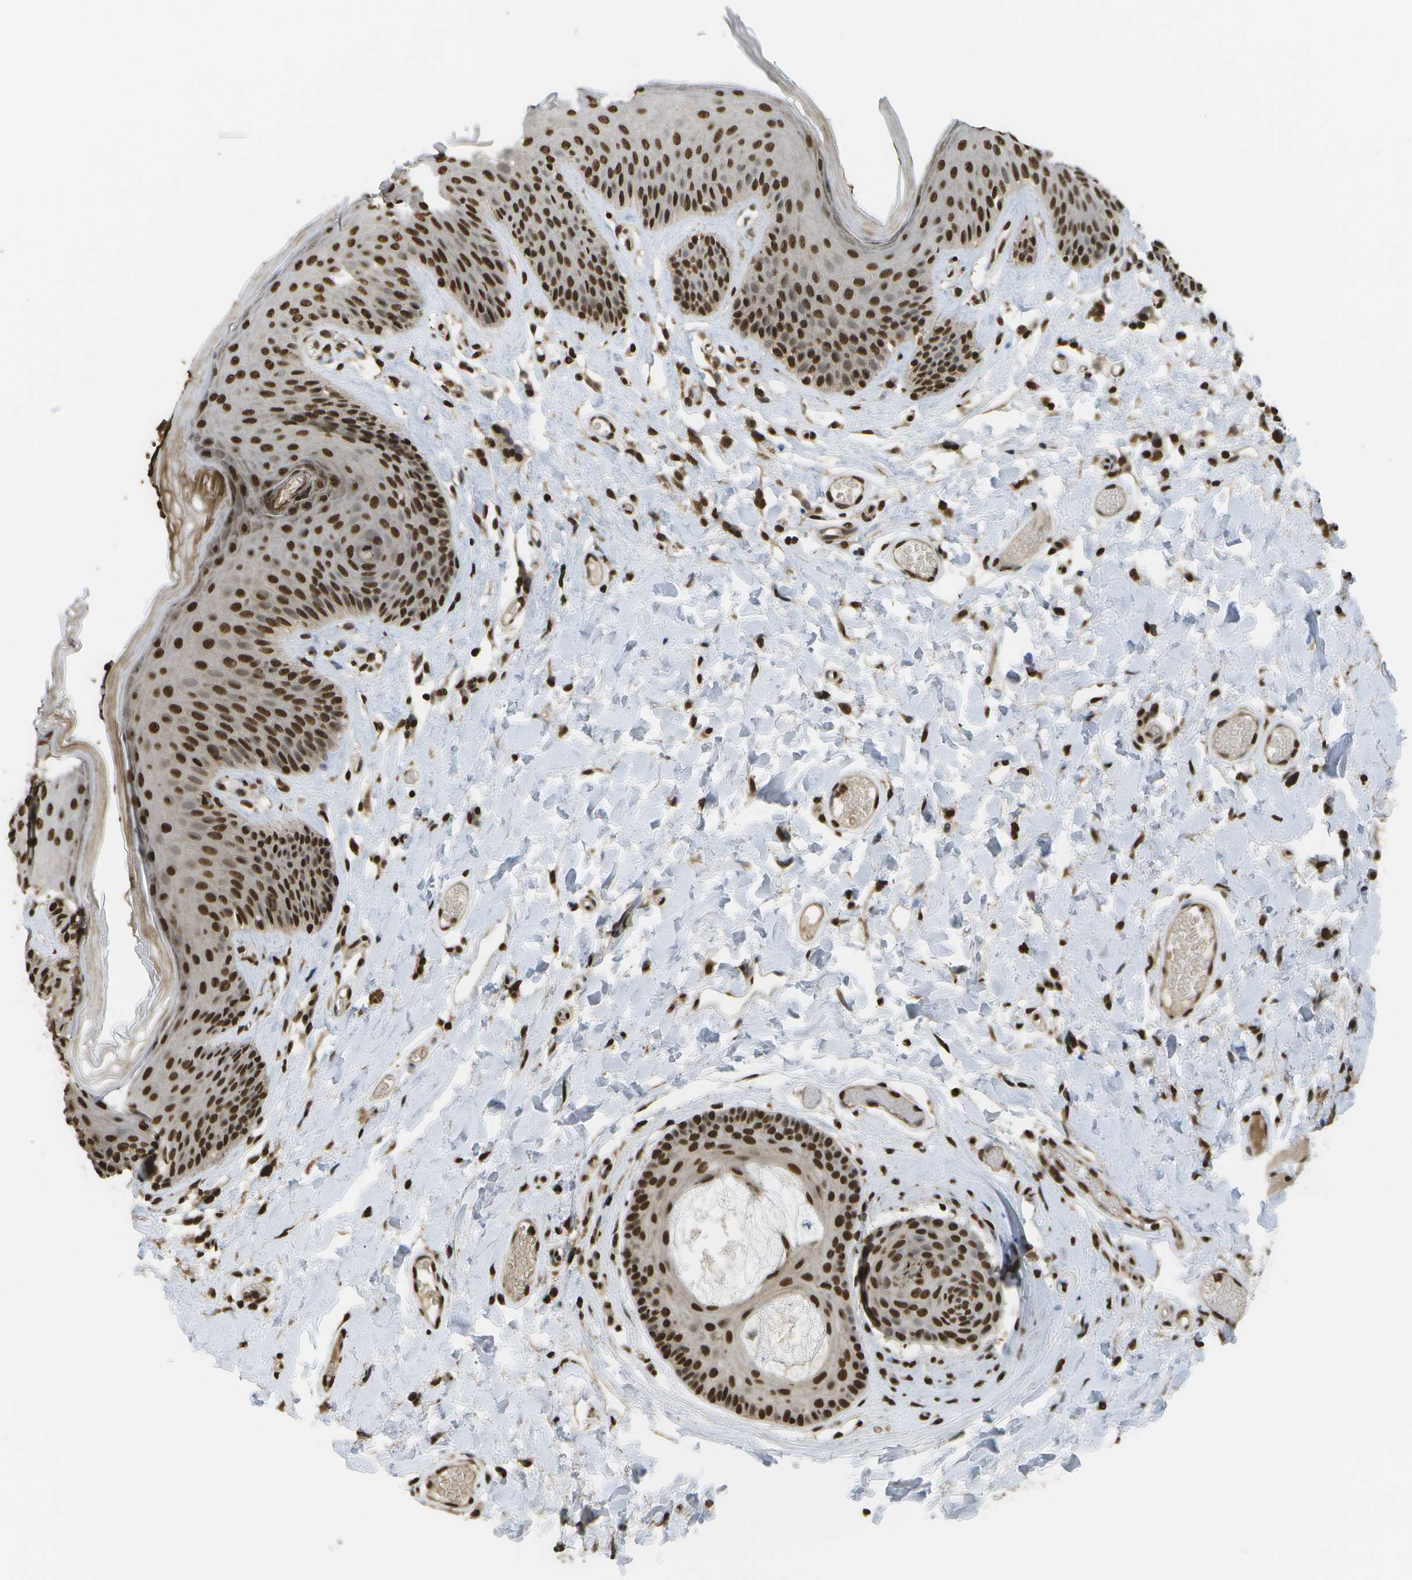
{"staining": {"intensity": "strong", "quantity": ">75%", "location": "nuclear"}, "tissue": "skin", "cell_type": "Epidermal cells", "image_type": "normal", "snomed": [{"axis": "morphology", "description": "Normal tissue, NOS"}, {"axis": "topography", "description": "Vulva"}], "caption": "The image demonstrates staining of normal skin, revealing strong nuclear protein staining (brown color) within epidermal cells.", "gene": "SPEN", "patient": {"sex": "female", "age": 73}}